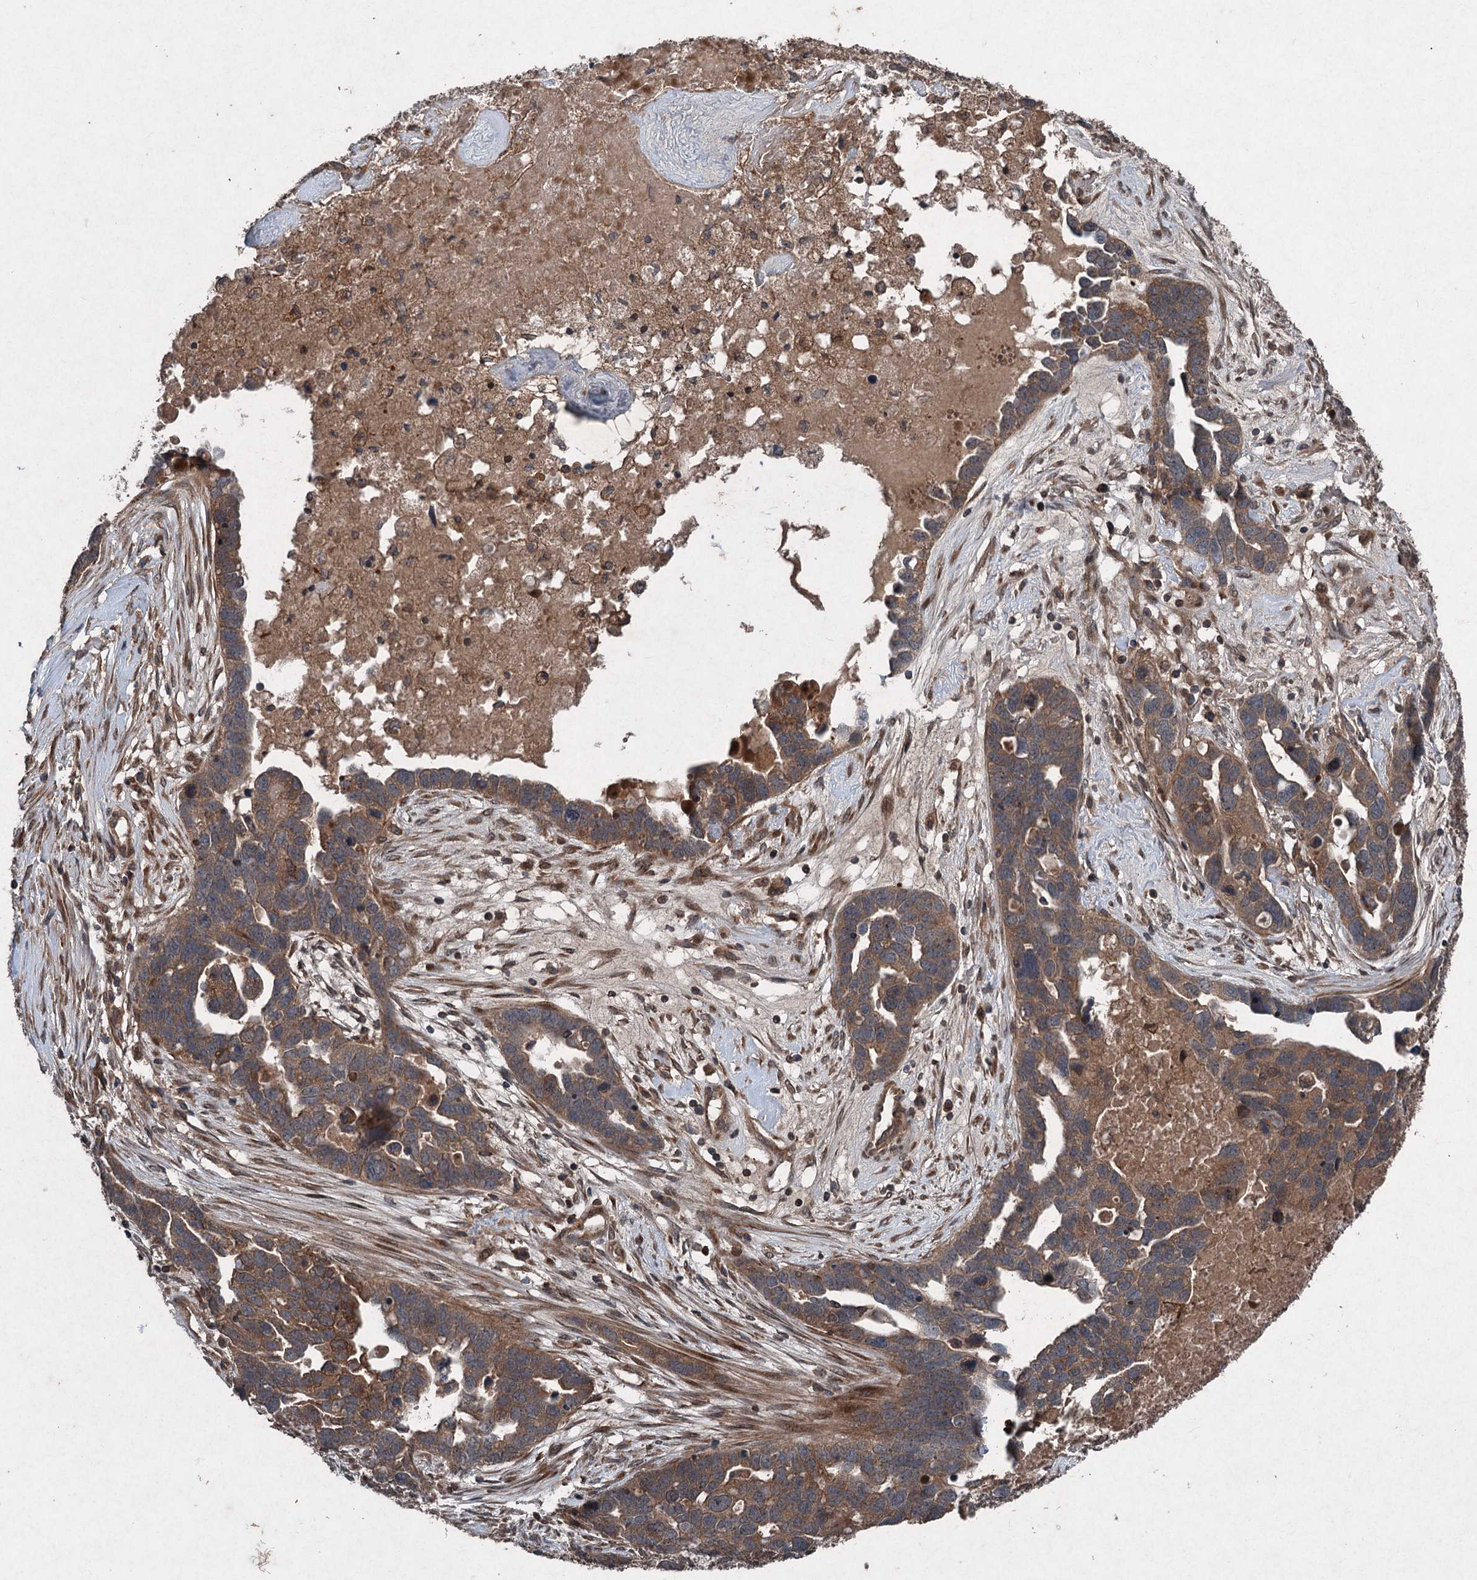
{"staining": {"intensity": "weak", "quantity": ">75%", "location": "cytoplasmic/membranous"}, "tissue": "ovarian cancer", "cell_type": "Tumor cells", "image_type": "cancer", "snomed": [{"axis": "morphology", "description": "Cystadenocarcinoma, serous, NOS"}, {"axis": "topography", "description": "Ovary"}], "caption": "Immunohistochemistry (IHC) micrograph of human ovarian cancer (serous cystadenocarcinoma) stained for a protein (brown), which exhibits low levels of weak cytoplasmic/membranous positivity in approximately >75% of tumor cells.", "gene": "ALAS1", "patient": {"sex": "female", "age": 54}}